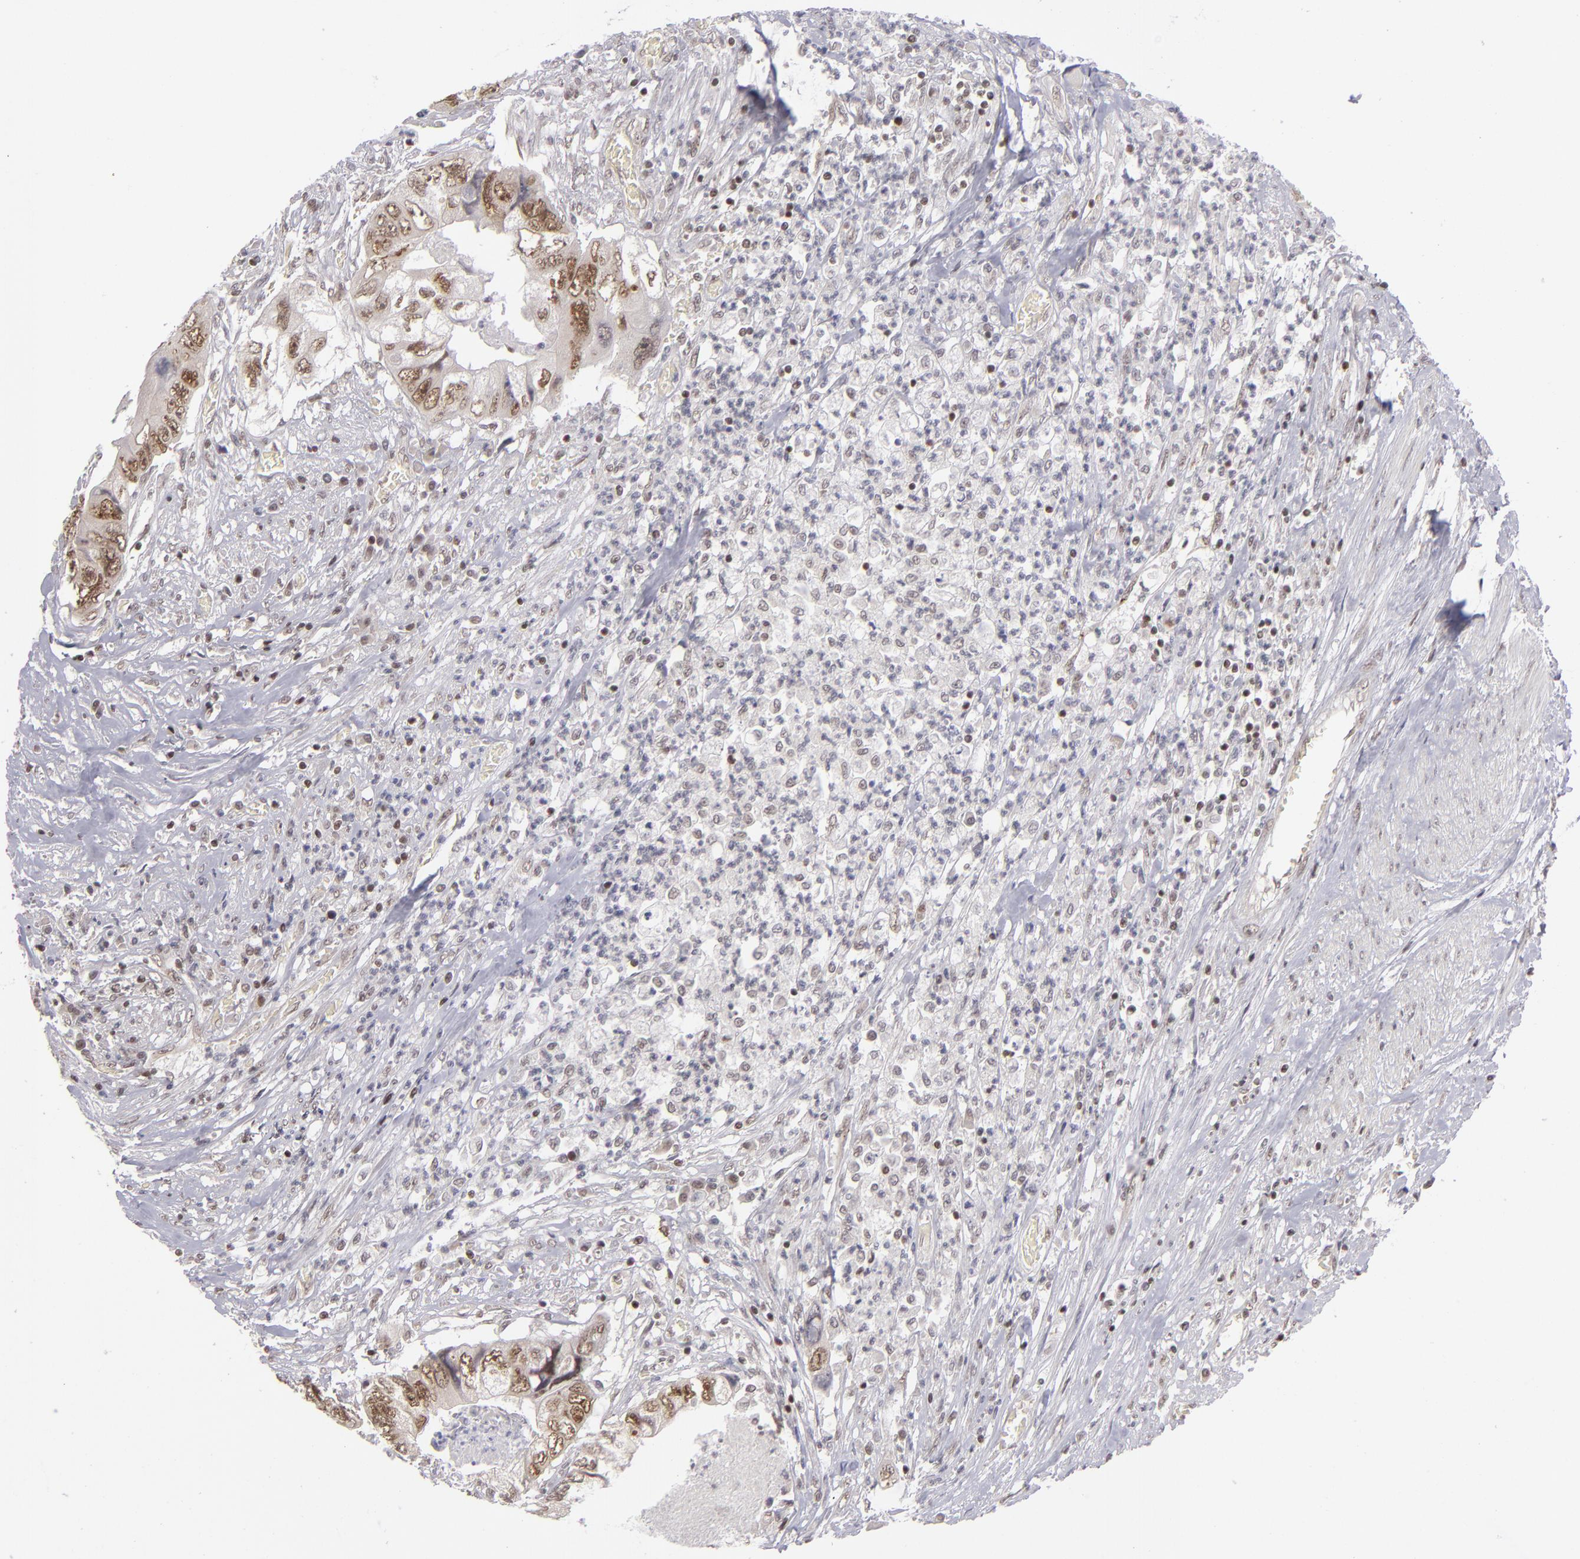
{"staining": {"intensity": "strong", "quantity": ">75%", "location": "nuclear"}, "tissue": "colorectal cancer", "cell_type": "Tumor cells", "image_type": "cancer", "snomed": [{"axis": "morphology", "description": "Adenocarcinoma, NOS"}, {"axis": "topography", "description": "Rectum"}], "caption": "Human colorectal cancer stained with a protein marker displays strong staining in tumor cells.", "gene": "MLLT3", "patient": {"sex": "female", "age": 82}}